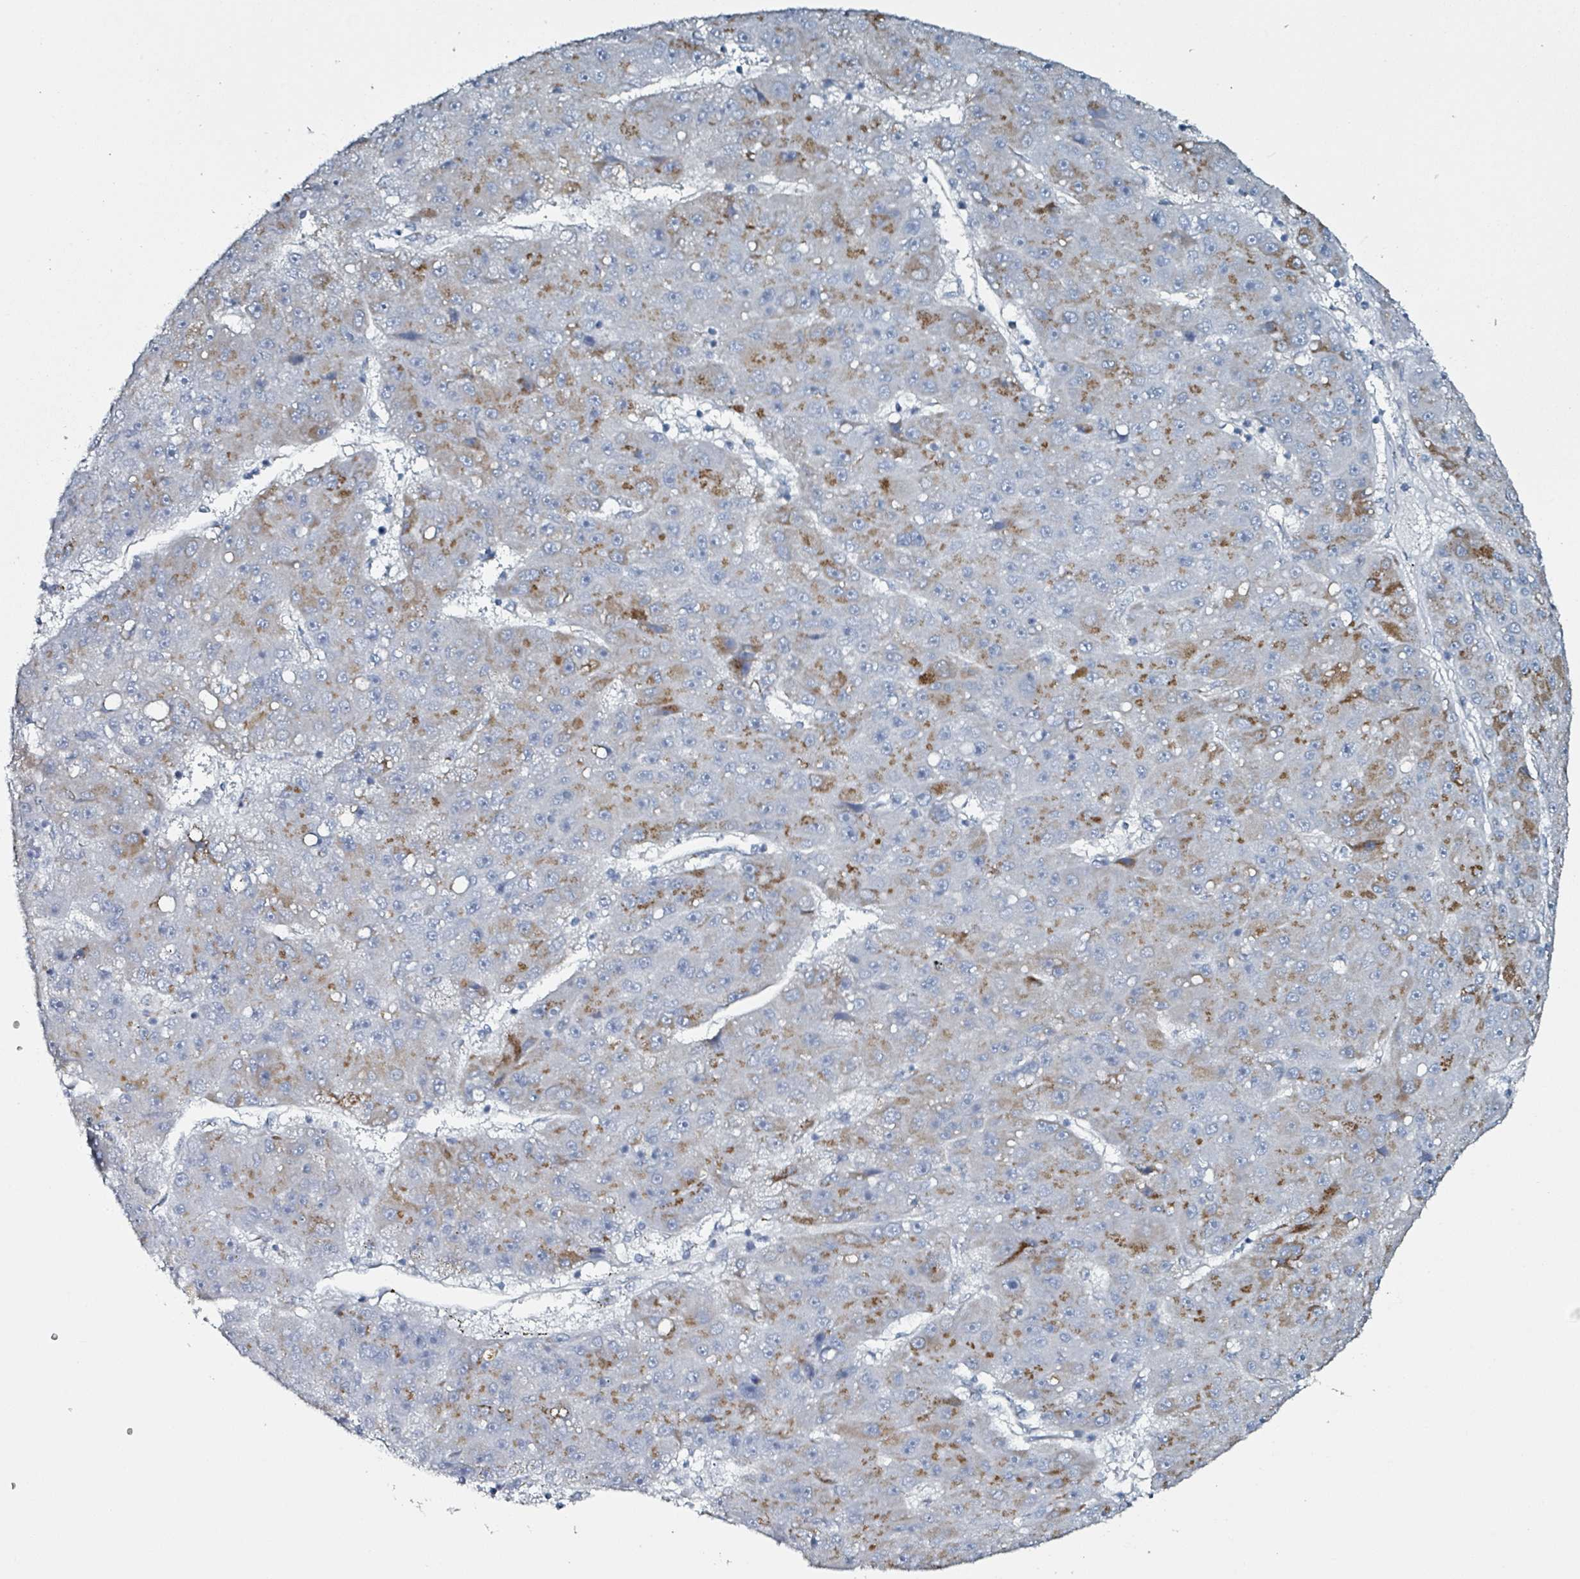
{"staining": {"intensity": "strong", "quantity": "25%-75%", "location": "cytoplasmic/membranous"}, "tissue": "liver cancer", "cell_type": "Tumor cells", "image_type": "cancer", "snomed": [{"axis": "morphology", "description": "Carcinoma, Hepatocellular, NOS"}, {"axis": "topography", "description": "Liver"}], "caption": "Immunohistochemistry (IHC) micrograph of human hepatocellular carcinoma (liver) stained for a protein (brown), which displays high levels of strong cytoplasmic/membranous positivity in about 25%-75% of tumor cells.", "gene": "B3GAT3", "patient": {"sex": "male", "age": 67}}